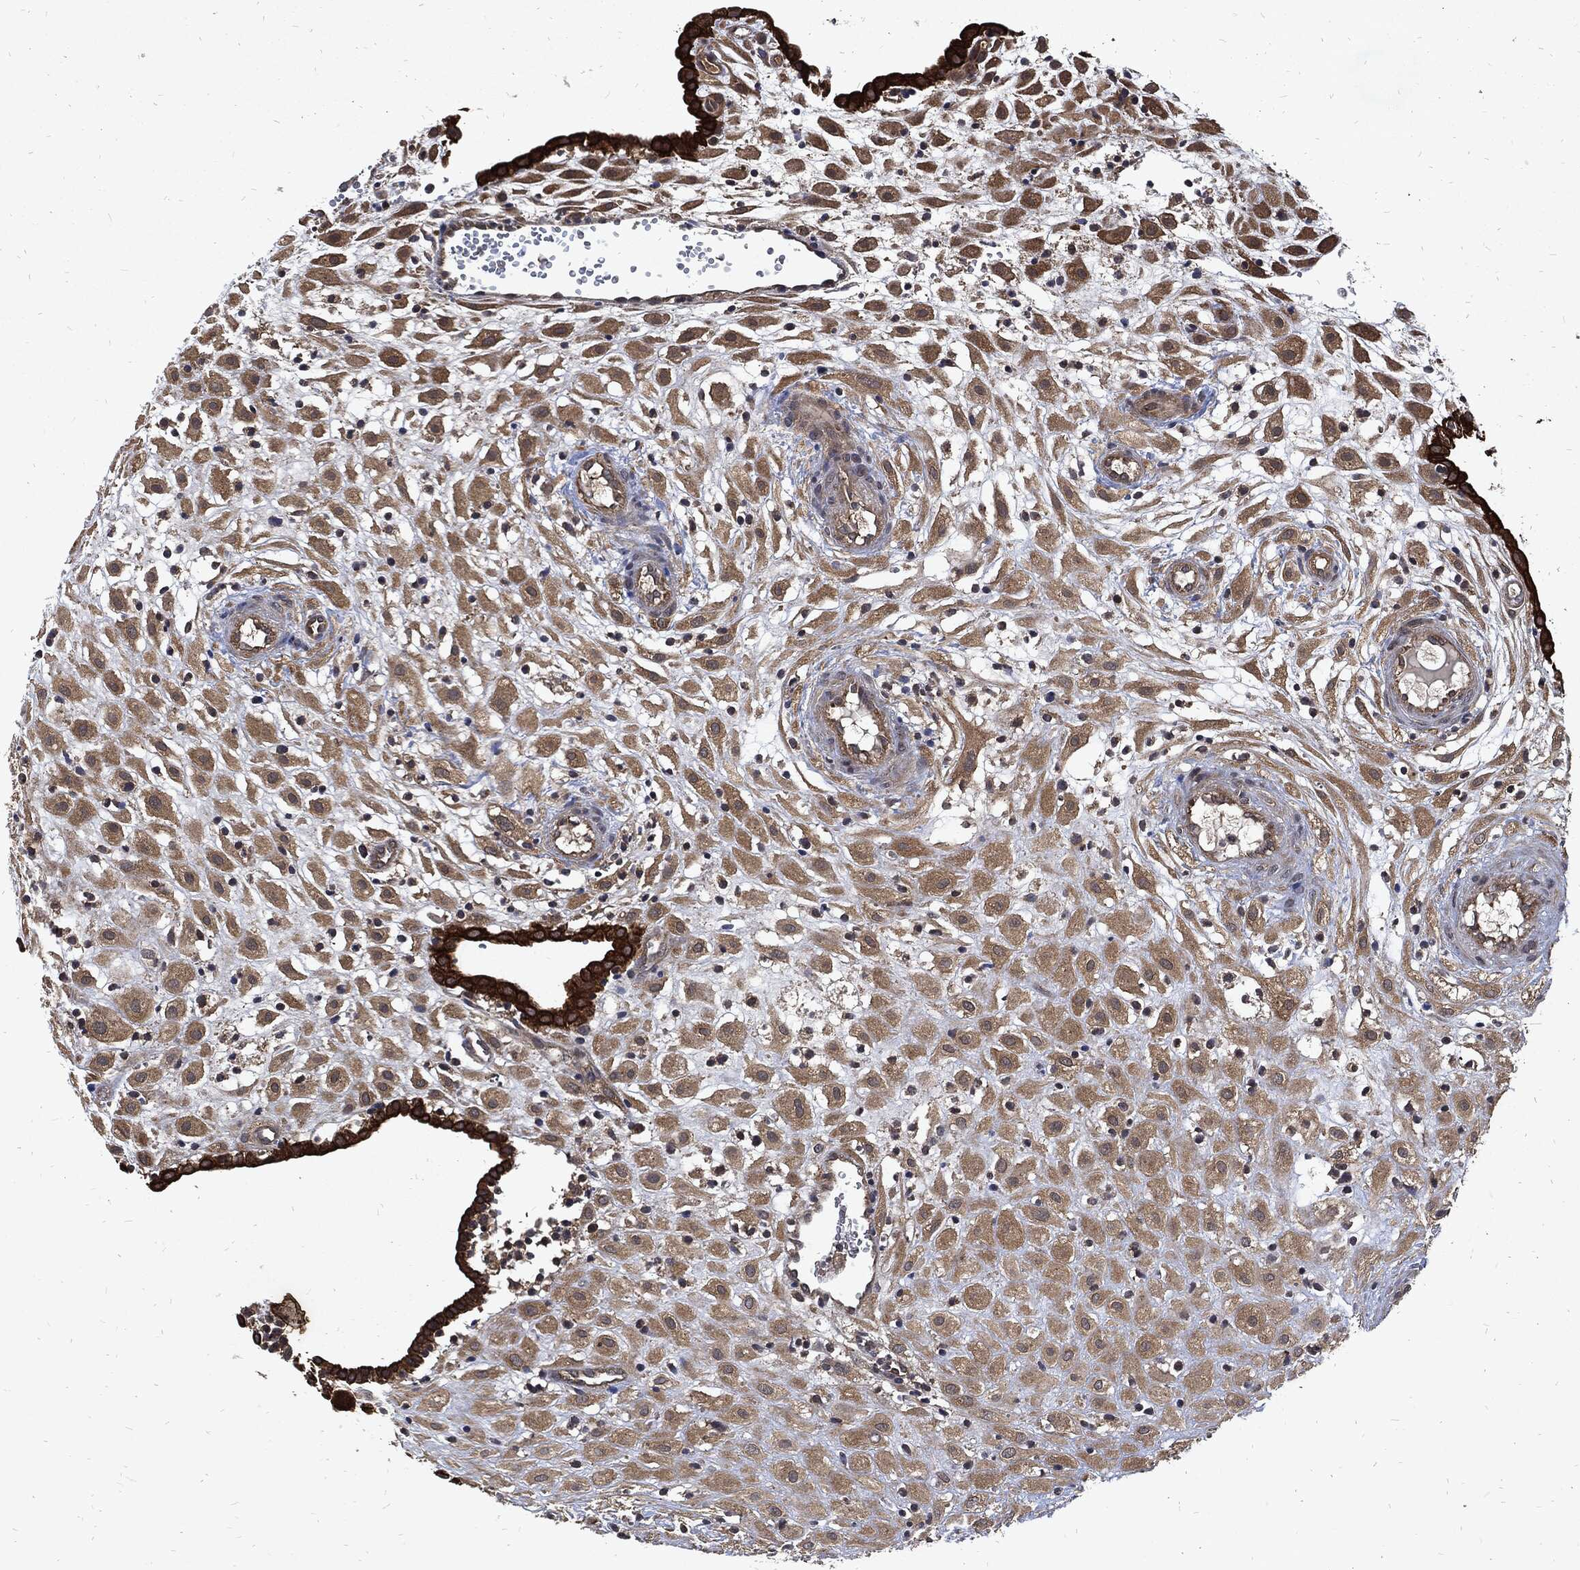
{"staining": {"intensity": "strong", "quantity": ">75%", "location": "cytoplasmic/membranous"}, "tissue": "placenta", "cell_type": "Decidual cells", "image_type": "normal", "snomed": [{"axis": "morphology", "description": "Normal tissue, NOS"}, {"axis": "topography", "description": "Placenta"}], "caption": "A brown stain shows strong cytoplasmic/membranous expression of a protein in decidual cells of normal human placenta. (brown staining indicates protein expression, while blue staining denotes nuclei).", "gene": "DCTN1", "patient": {"sex": "female", "age": 24}}